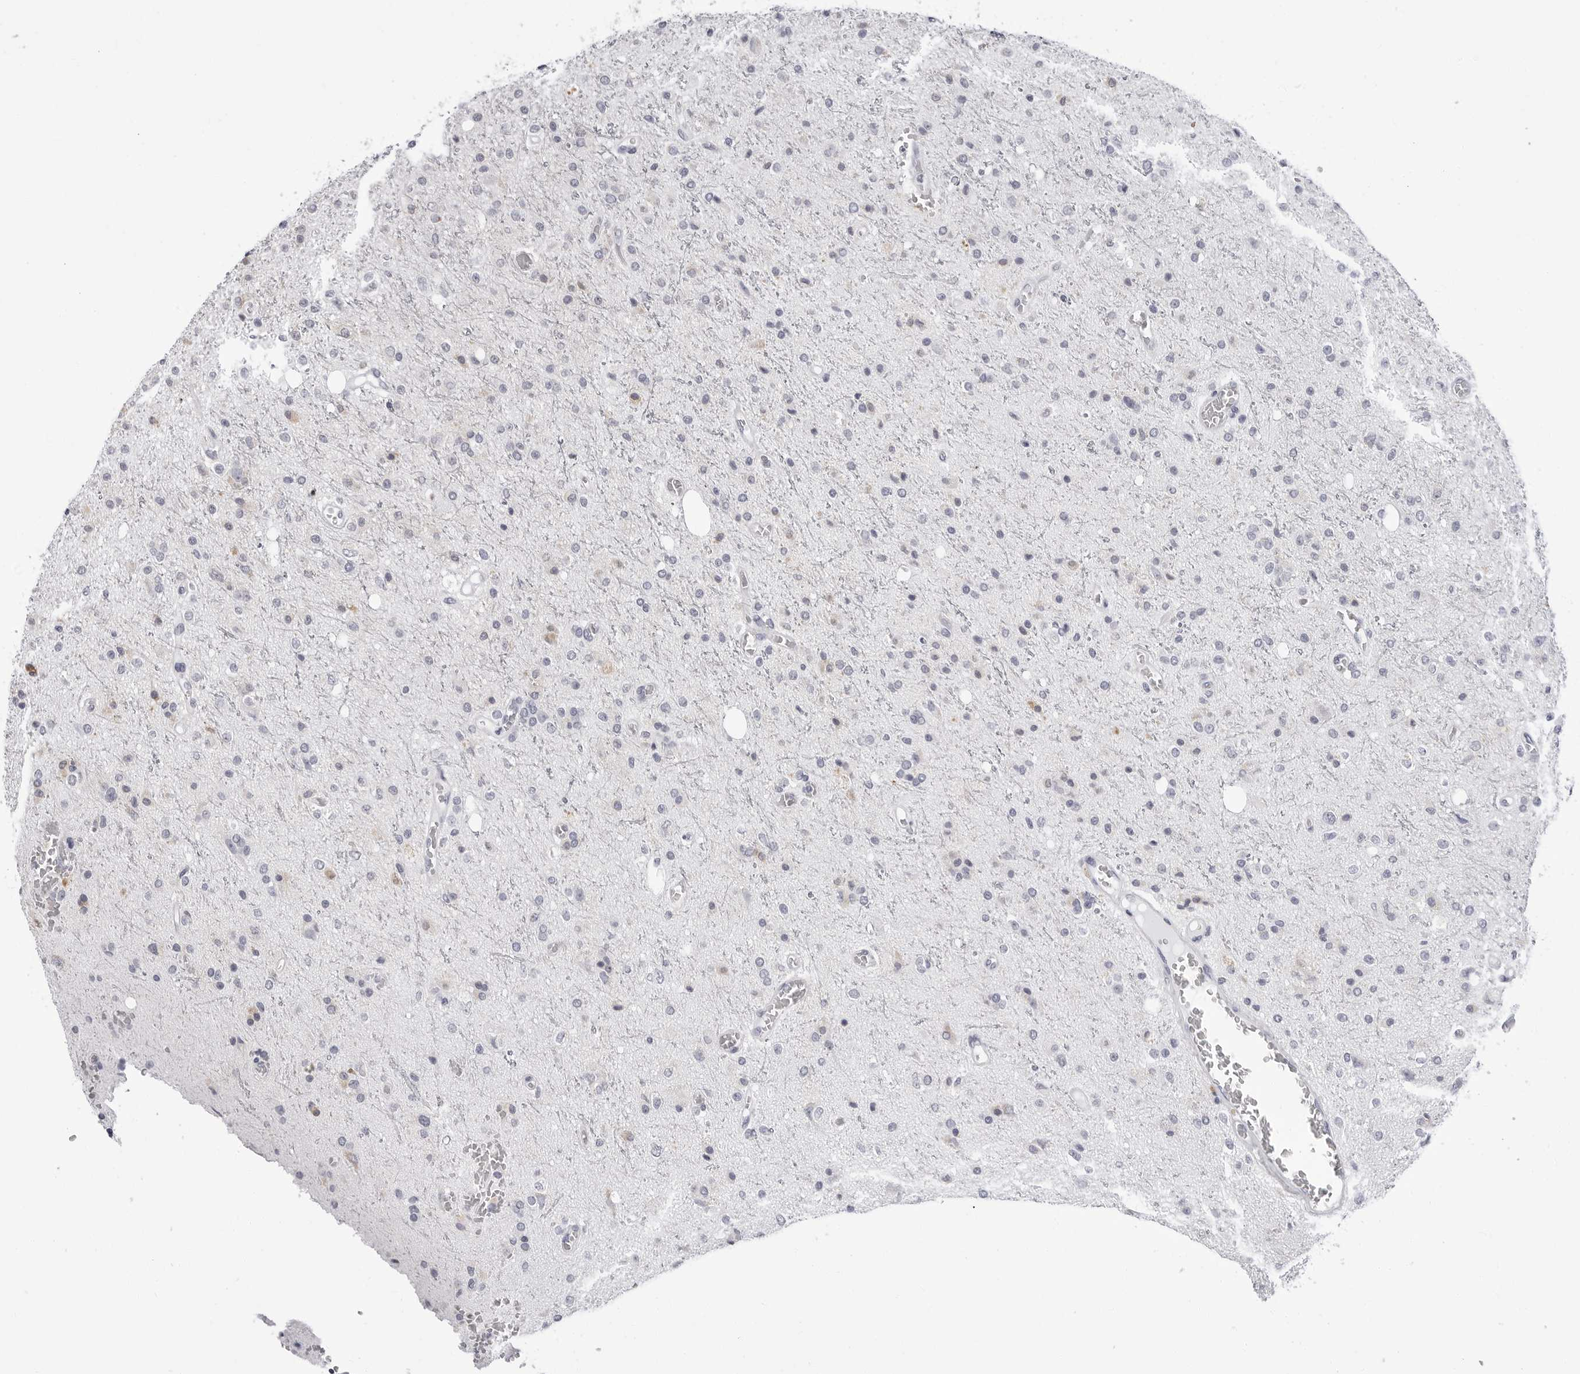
{"staining": {"intensity": "negative", "quantity": "none", "location": "none"}, "tissue": "glioma", "cell_type": "Tumor cells", "image_type": "cancer", "snomed": [{"axis": "morphology", "description": "Glioma, malignant, High grade"}, {"axis": "topography", "description": "Brain"}], "caption": "A photomicrograph of glioma stained for a protein displays no brown staining in tumor cells.", "gene": "ERICH3", "patient": {"sex": "male", "age": 47}}